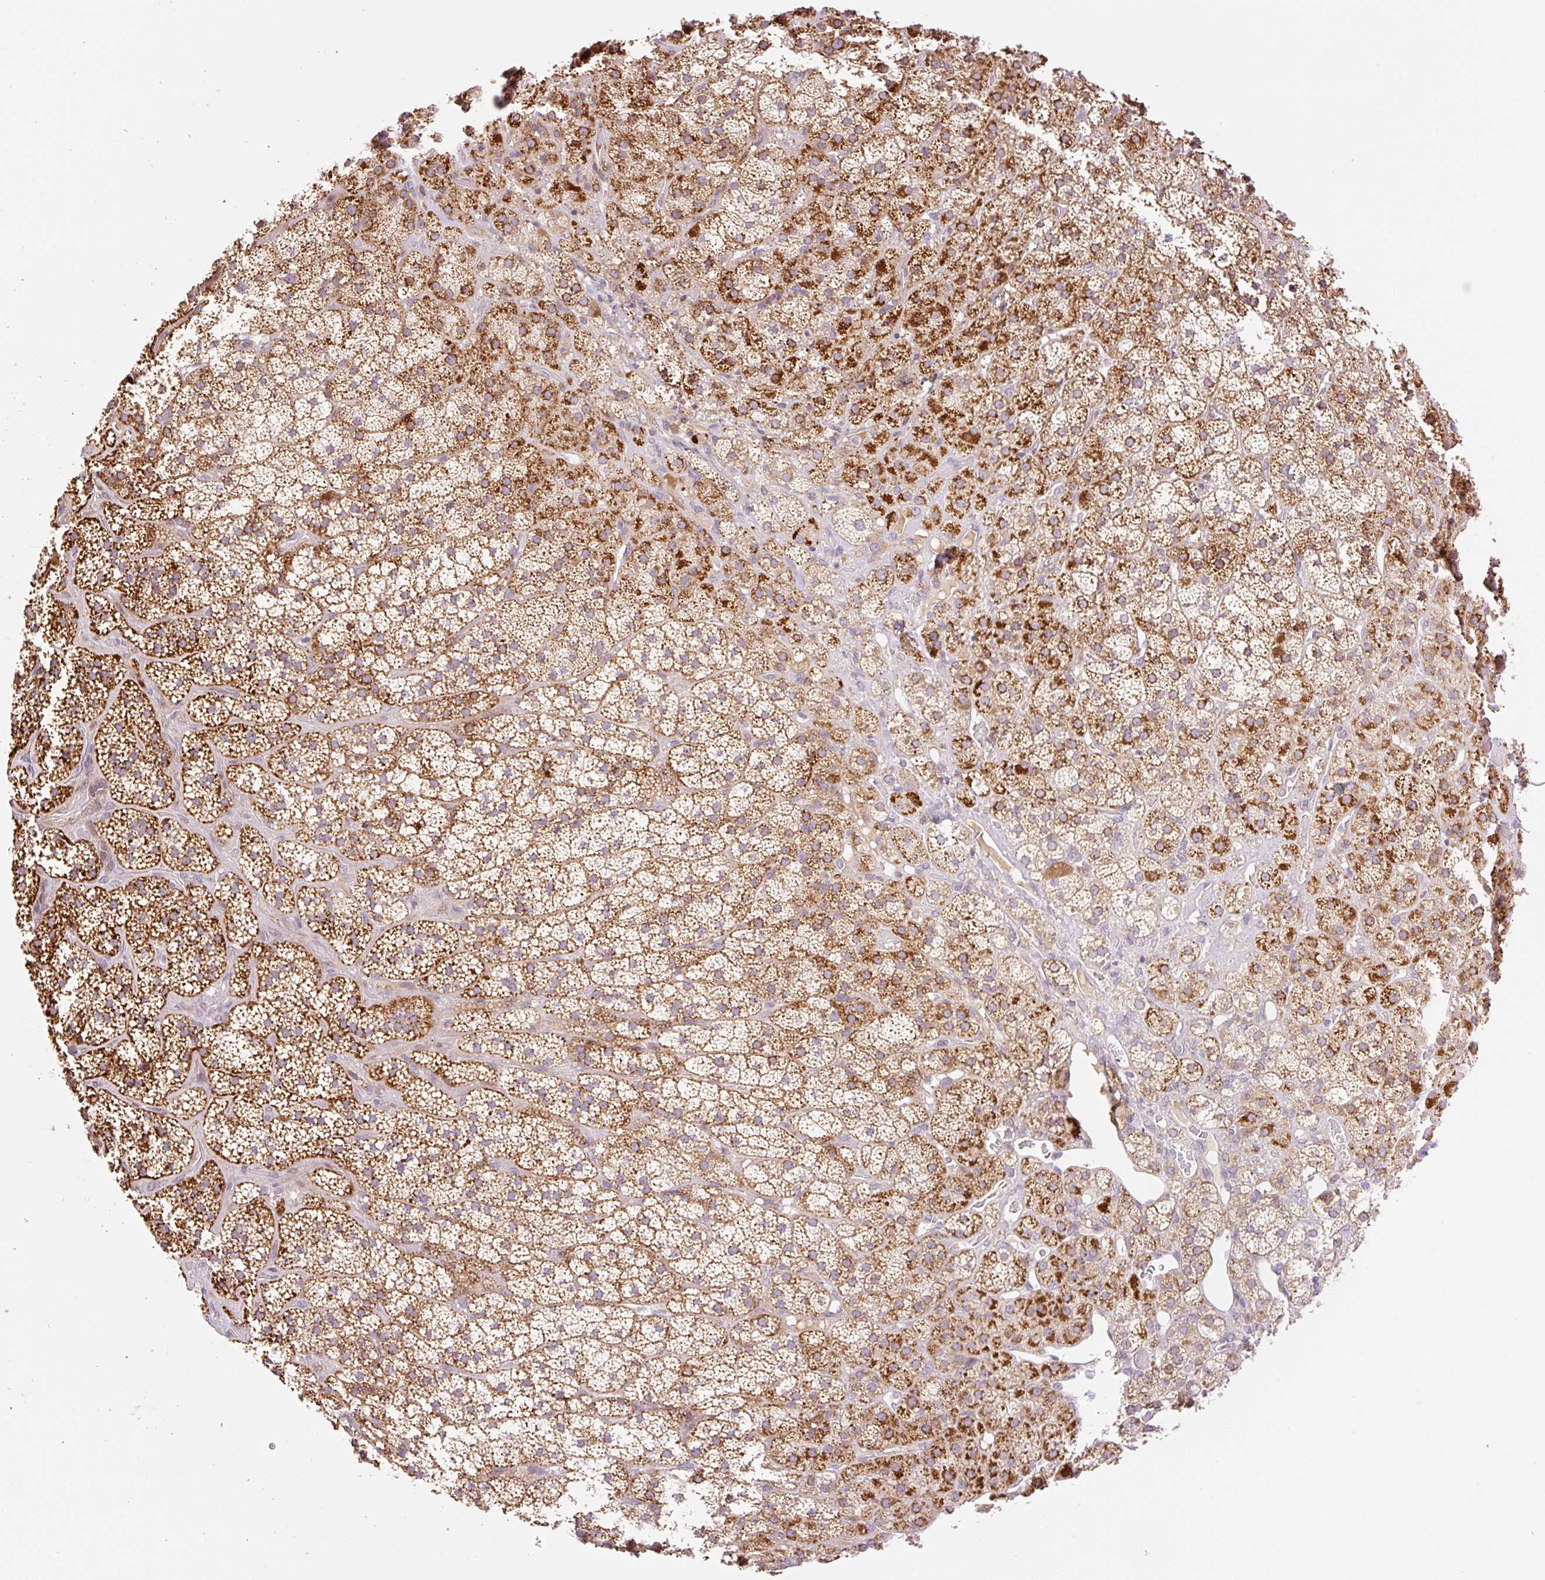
{"staining": {"intensity": "strong", "quantity": "25%-75%", "location": "cytoplasmic/membranous"}, "tissue": "adrenal gland", "cell_type": "Glandular cells", "image_type": "normal", "snomed": [{"axis": "morphology", "description": "Normal tissue, NOS"}, {"axis": "topography", "description": "Adrenal gland"}], "caption": "IHC image of unremarkable adrenal gland stained for a protein (brown), which displays high levels of strong cytoplasmic/membranous expression in about 25%-75% of glandular cells.", "gene": "ZNF394", "patient": {"sex": "male", "age": 57}}